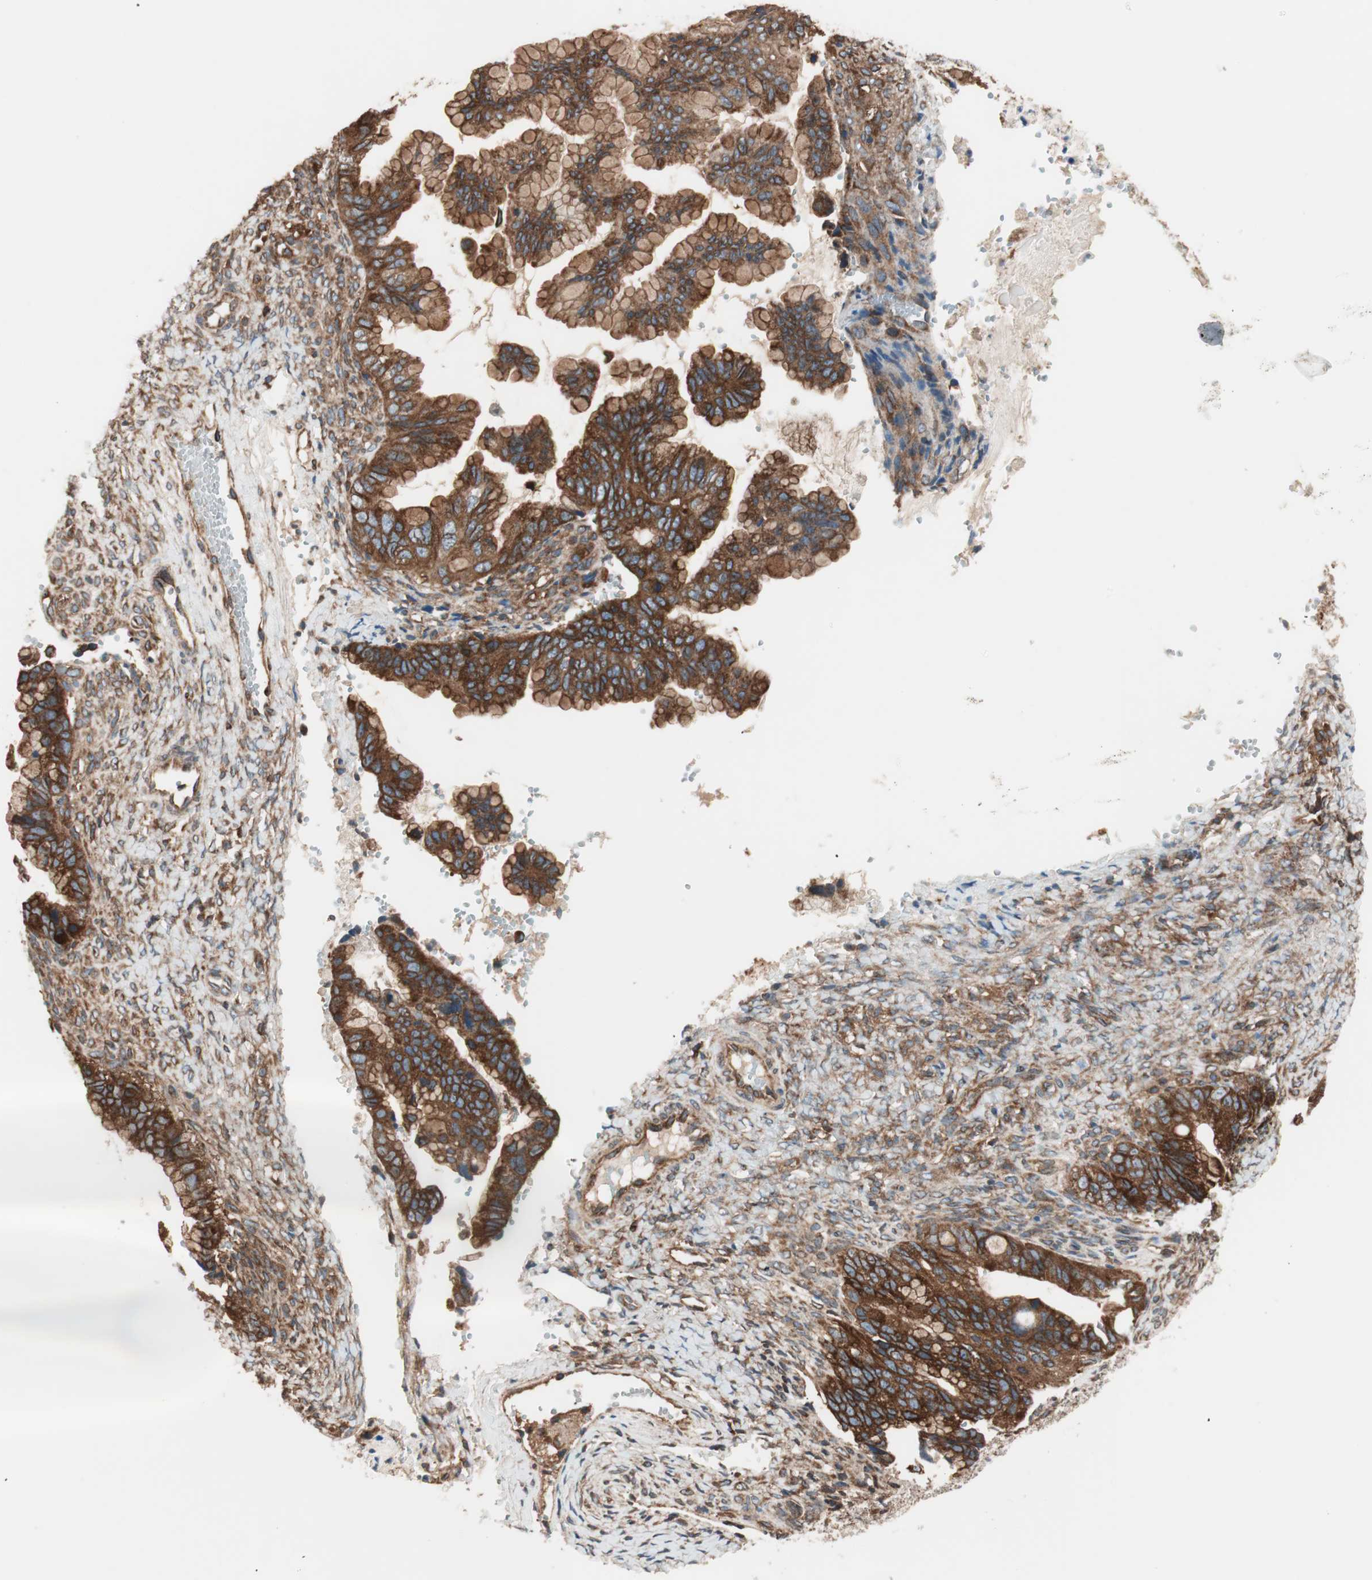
{"staining": {"intensity": "strong", "quantity": ">75%", "location": "cytoplasmic/membranous"}, "tissue": "ovarian cancer", "cell_type": "Tumor cells", "image_type": "cancer", "snomed": [{"axis": "morphology", "description": "Cystadenocarcinoma, mucinous, NOS"}, {"axis": "topography", "description": "Ovary"}], "caption": "Immunohistochemical staining of human ovarian cancer reveals high levels of strong cytoplasmic/membranous protein positivity in approximately >75% of tumor cells. (DAB (3,3'-diaminobenzidine) = brown stain, brightfield microscopy at high magnification).", "gene": "RAB5A", "patient": {"sex": "female", "age": 36}}